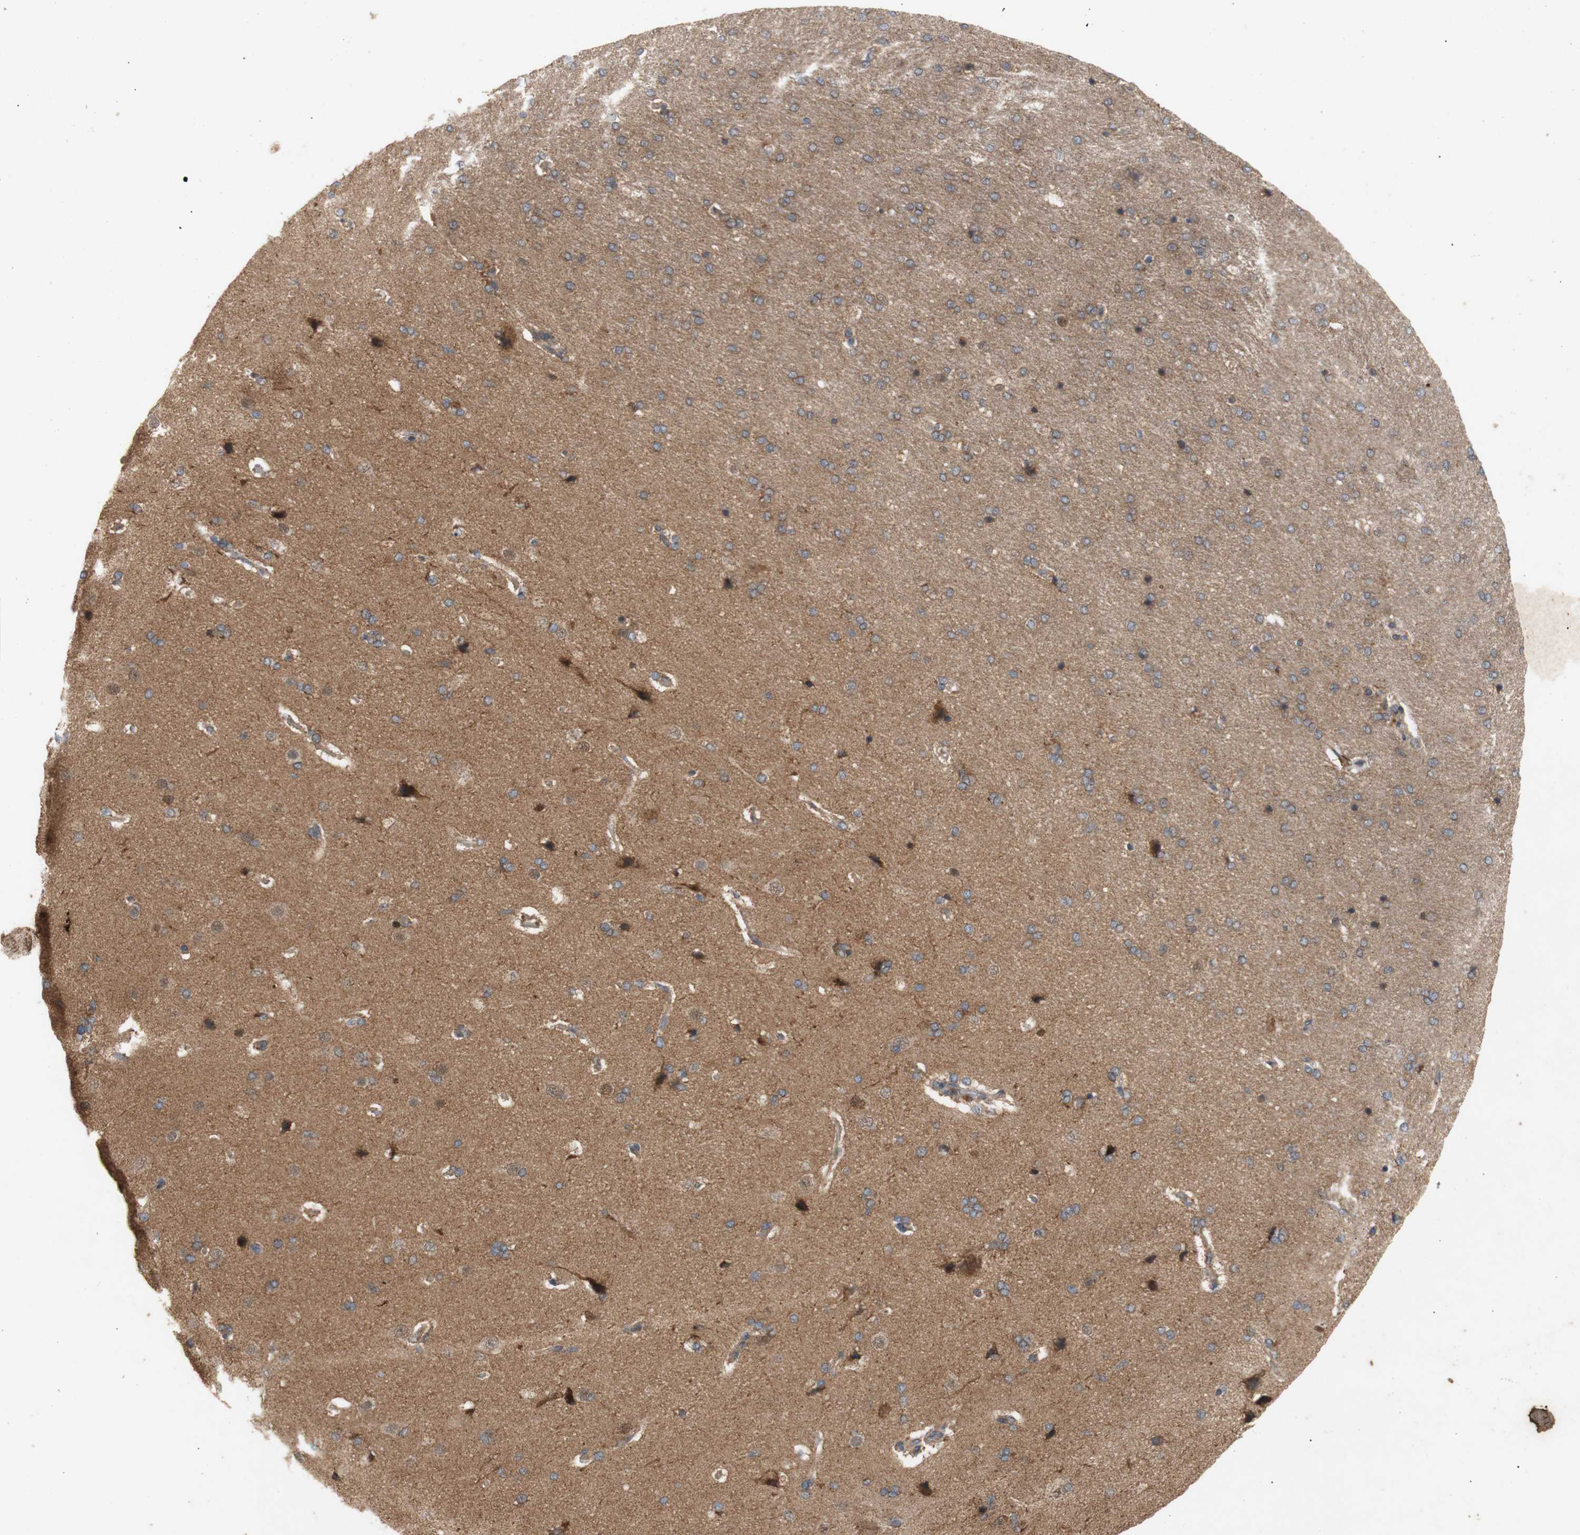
{"staining": {"intensity": "strong", "quantity": "25%-75%", "location": "cytoplasmic/membranous"}, "tissue": "cerebral cortex", "cell_type": "Endothelial cells", "image_type": "normal", "snomed": [{"axis": "morphology", "description": "Normal tissue, NOS"}, {"axis": "topography", "description": "Cerebral cortex"}], "caption": "About 25%-75% of endothelial cells in unremarkable cerebral cortex demonstrate strong cytoplasmic/membranous protein staining as visualized by brown immunohistochemical staining.", "gene": "PKN1", "patient": {"sex": "male", "age": 62}}